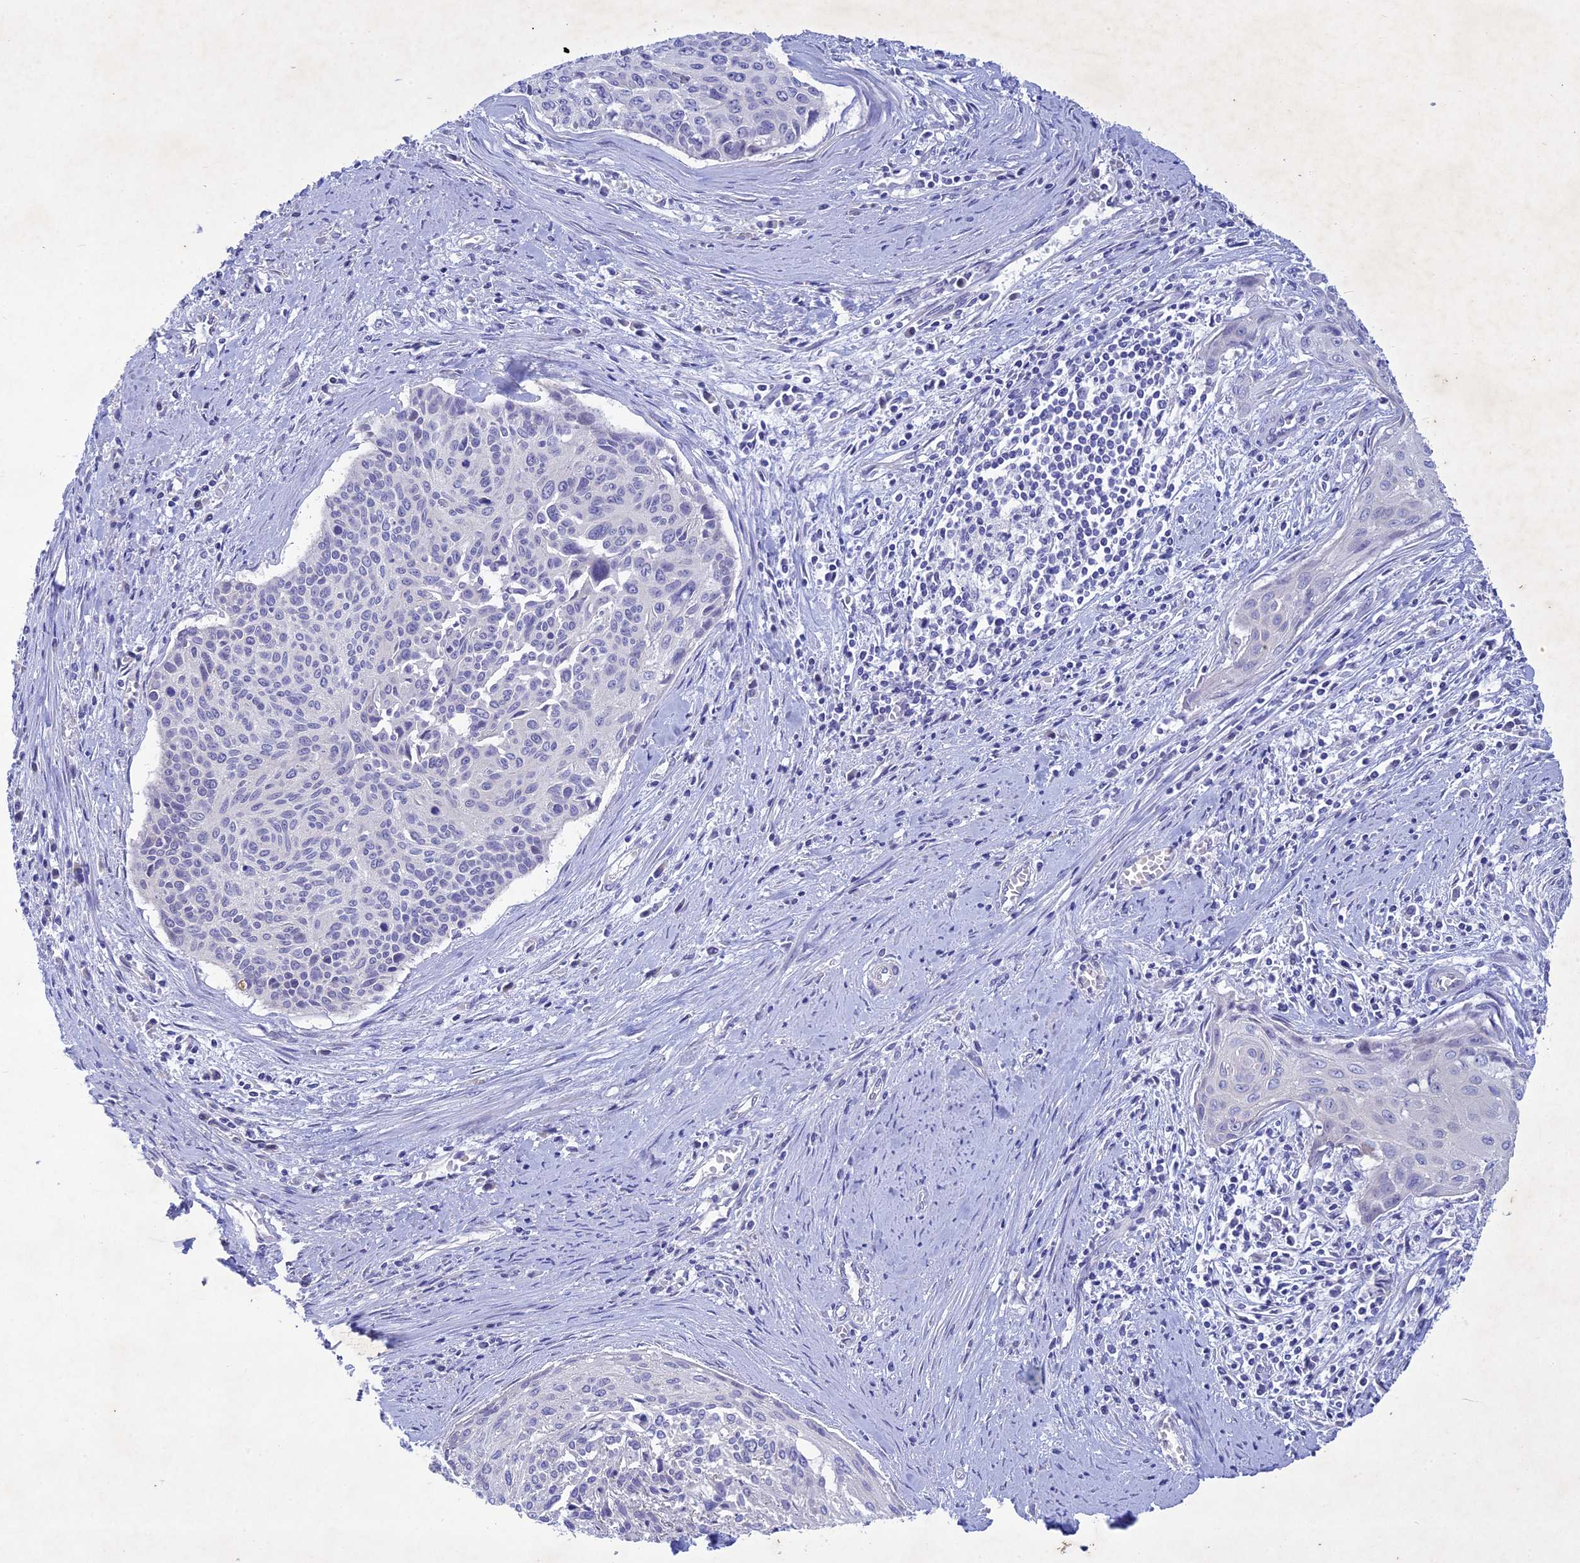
{"staining": {"intensity": "negative", "quantity": "none", "location": "none"}, "tissue": "cervical cancer", "cell_type": "Tumor cells", "image_type": "cancer", "snomed": [{"axis": "morphology", "description": "Squamous cell carcinoma, NOS"}, {"axis": "topography", "description": "Cervix"}], "caption": "Immunohistochemical staining of cervical squamous cell carcinoma displays no significant expression in tumor cells. (DAB immunohistochemistry visualized using brightfield microscopy, high magnification).", "gene": "BTBD19", "patient": {"sex": "female", "age": 55}}